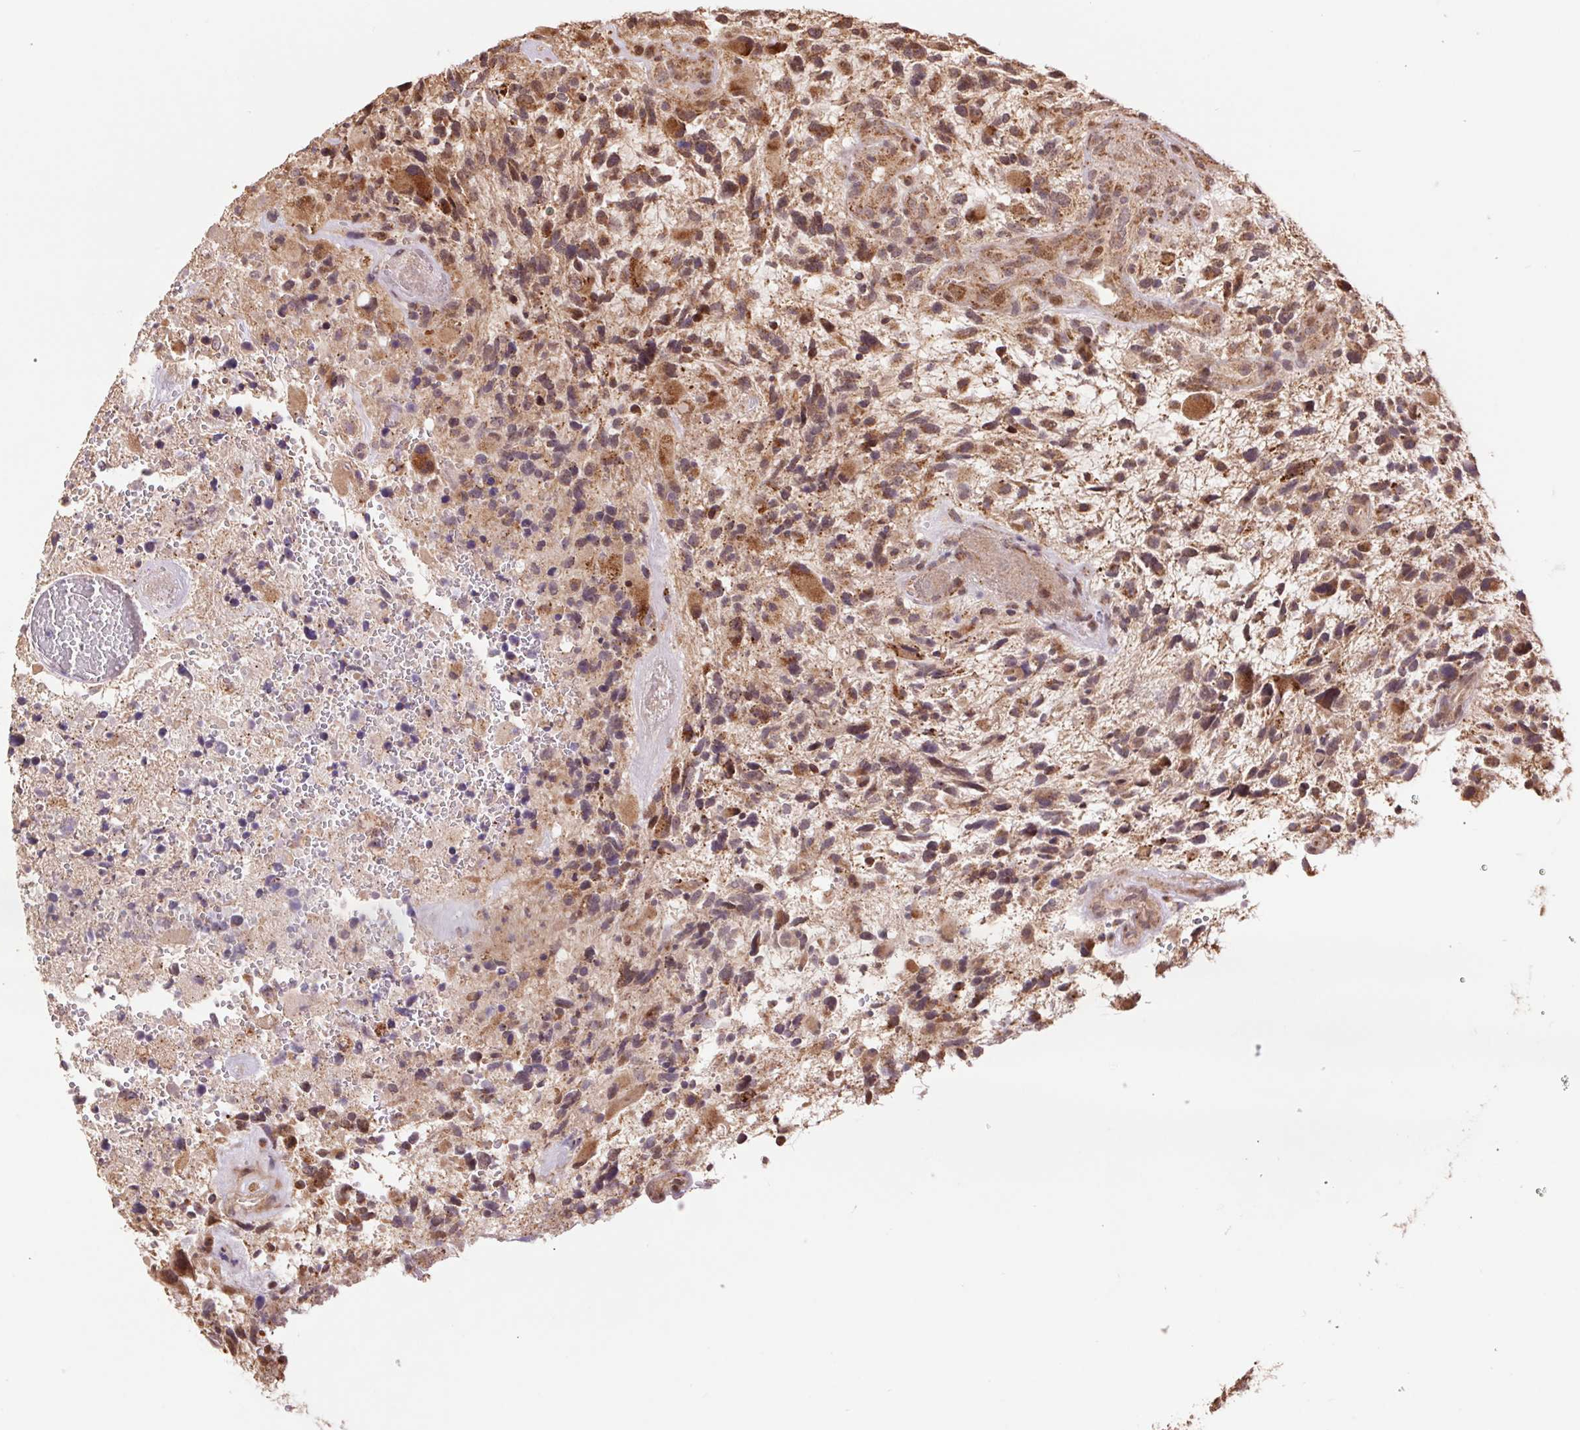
{"staining": {"intensity": "moderate", "quantity": "25%-75%", "location": "cytoplasmic/membranous,nuclear"}, "tissue": "glioma", "cell_type": "Tumor cells", "image_type": "cancer", "snomed": [{"axis": "morphology", "description": "Glioma, malignant, High grade"}, {"axis": "topography", "description": "Brain"}], "caption": "DAB (3,3'-diaminobenzidine) immunohistochemical staining of malignant glioma (high-grade) shows moderate cytoplasmic/membranous and nuclear protein positivity in approximately 25%-75% of tumor cells.", "gene": "PDHA1", "patient": {"sex": "female", "age": 71}}